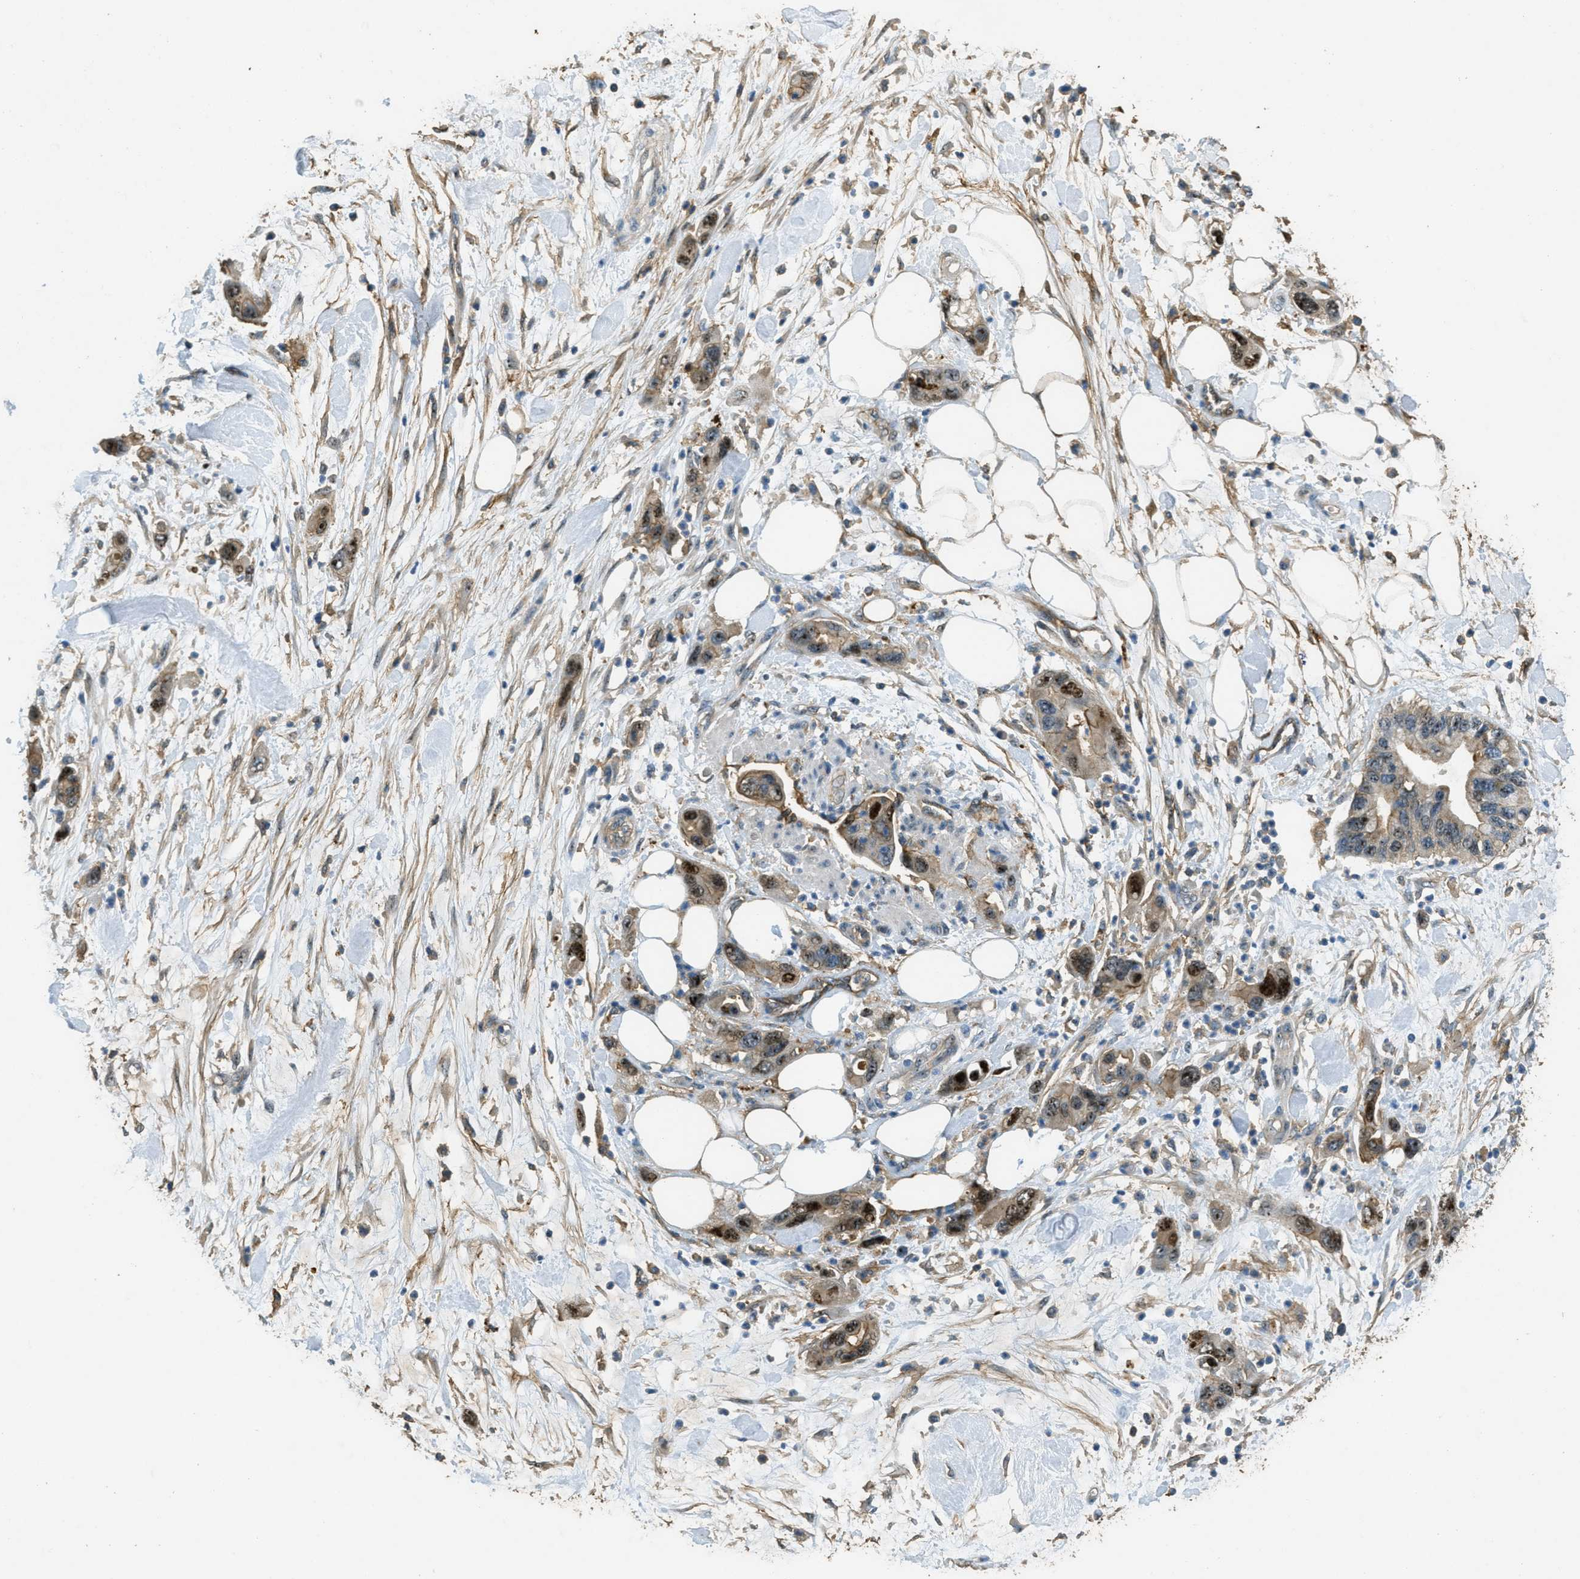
{"staining": {"intensity": "moderate", "quantity": ">75%", "location": "cytoplasmic/membranous,nuclear"}, "tissue": "pancreatic cancer", "cell_type": "Tumor cells", "image_type": "cancer", "snomed": [{"axis": "morphology", "description": "Normal tissue, NOS"}, {"axis": "morphology", "description": "Adenocarcinoma, NOS"}, {"axis": "topography", "description": "Pancreas"}], "caption": "Human pancreatic cancer stained with a brown dye demonstrates moderate cytoplasmic/membranous and nuclear positive staining in about >75% of tumor cells.", "gene": "OSMR", "patient": {"sex": "female", "age": 71}}